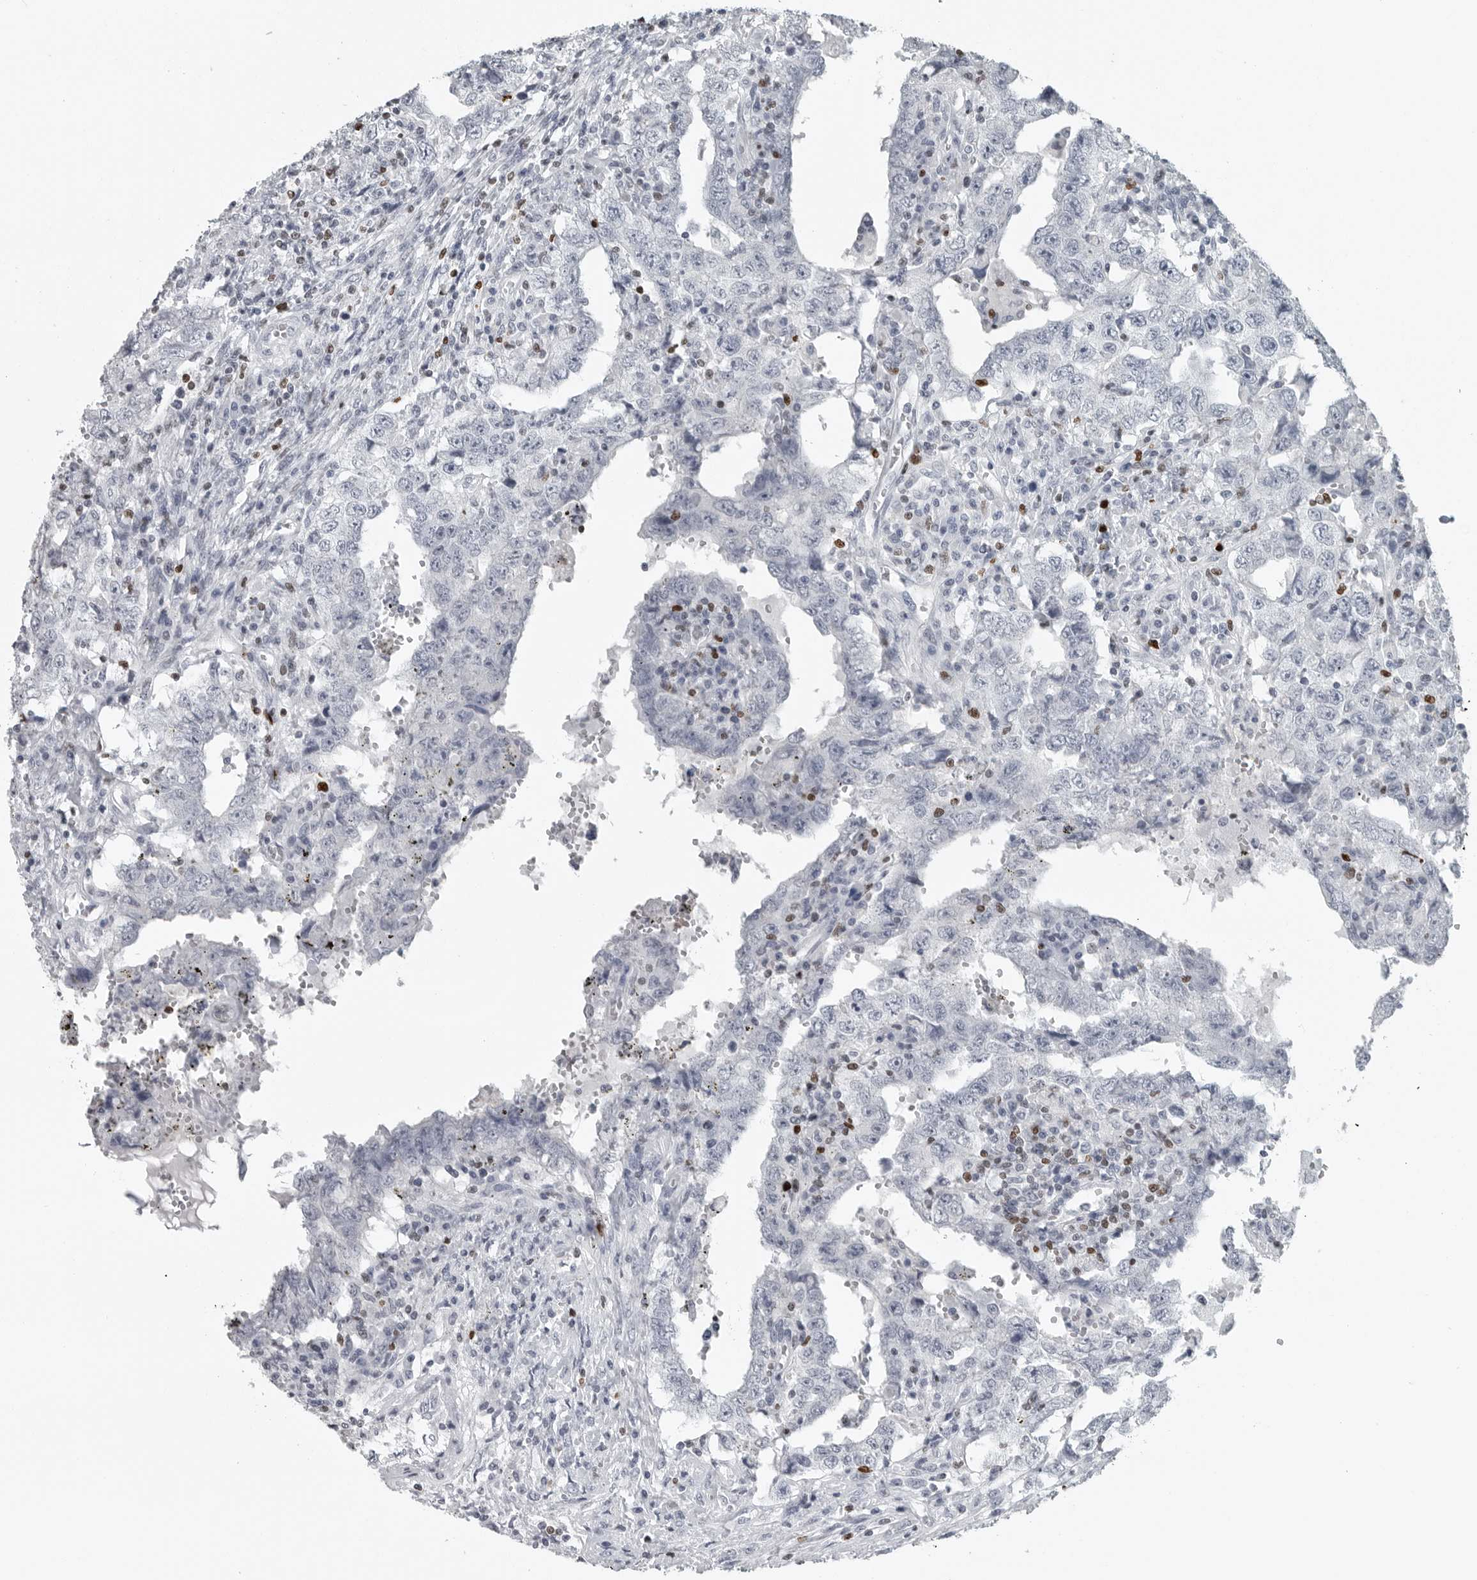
{"staining": {"intensity": "negative", "quantity": "none", "location": "none"}, "tissue": "testis cancer", "cell_type": "Tumor cells", "image_type": "cancer", "snomed": [{"axis": "morphology", "description": "Carcinoma, Embryonal, NOS"}, {"axis": "topography", "description": "Testis"}], "caption": "Immunohistochemistry (IHC) image of neoplastic tissue: human testis cancer (embryonal carcinoma) stained with DAB reveals no significant protein staining in tumor cells.", "gene": "SATB2", "patient": {"sex": "male", "age": 26}}